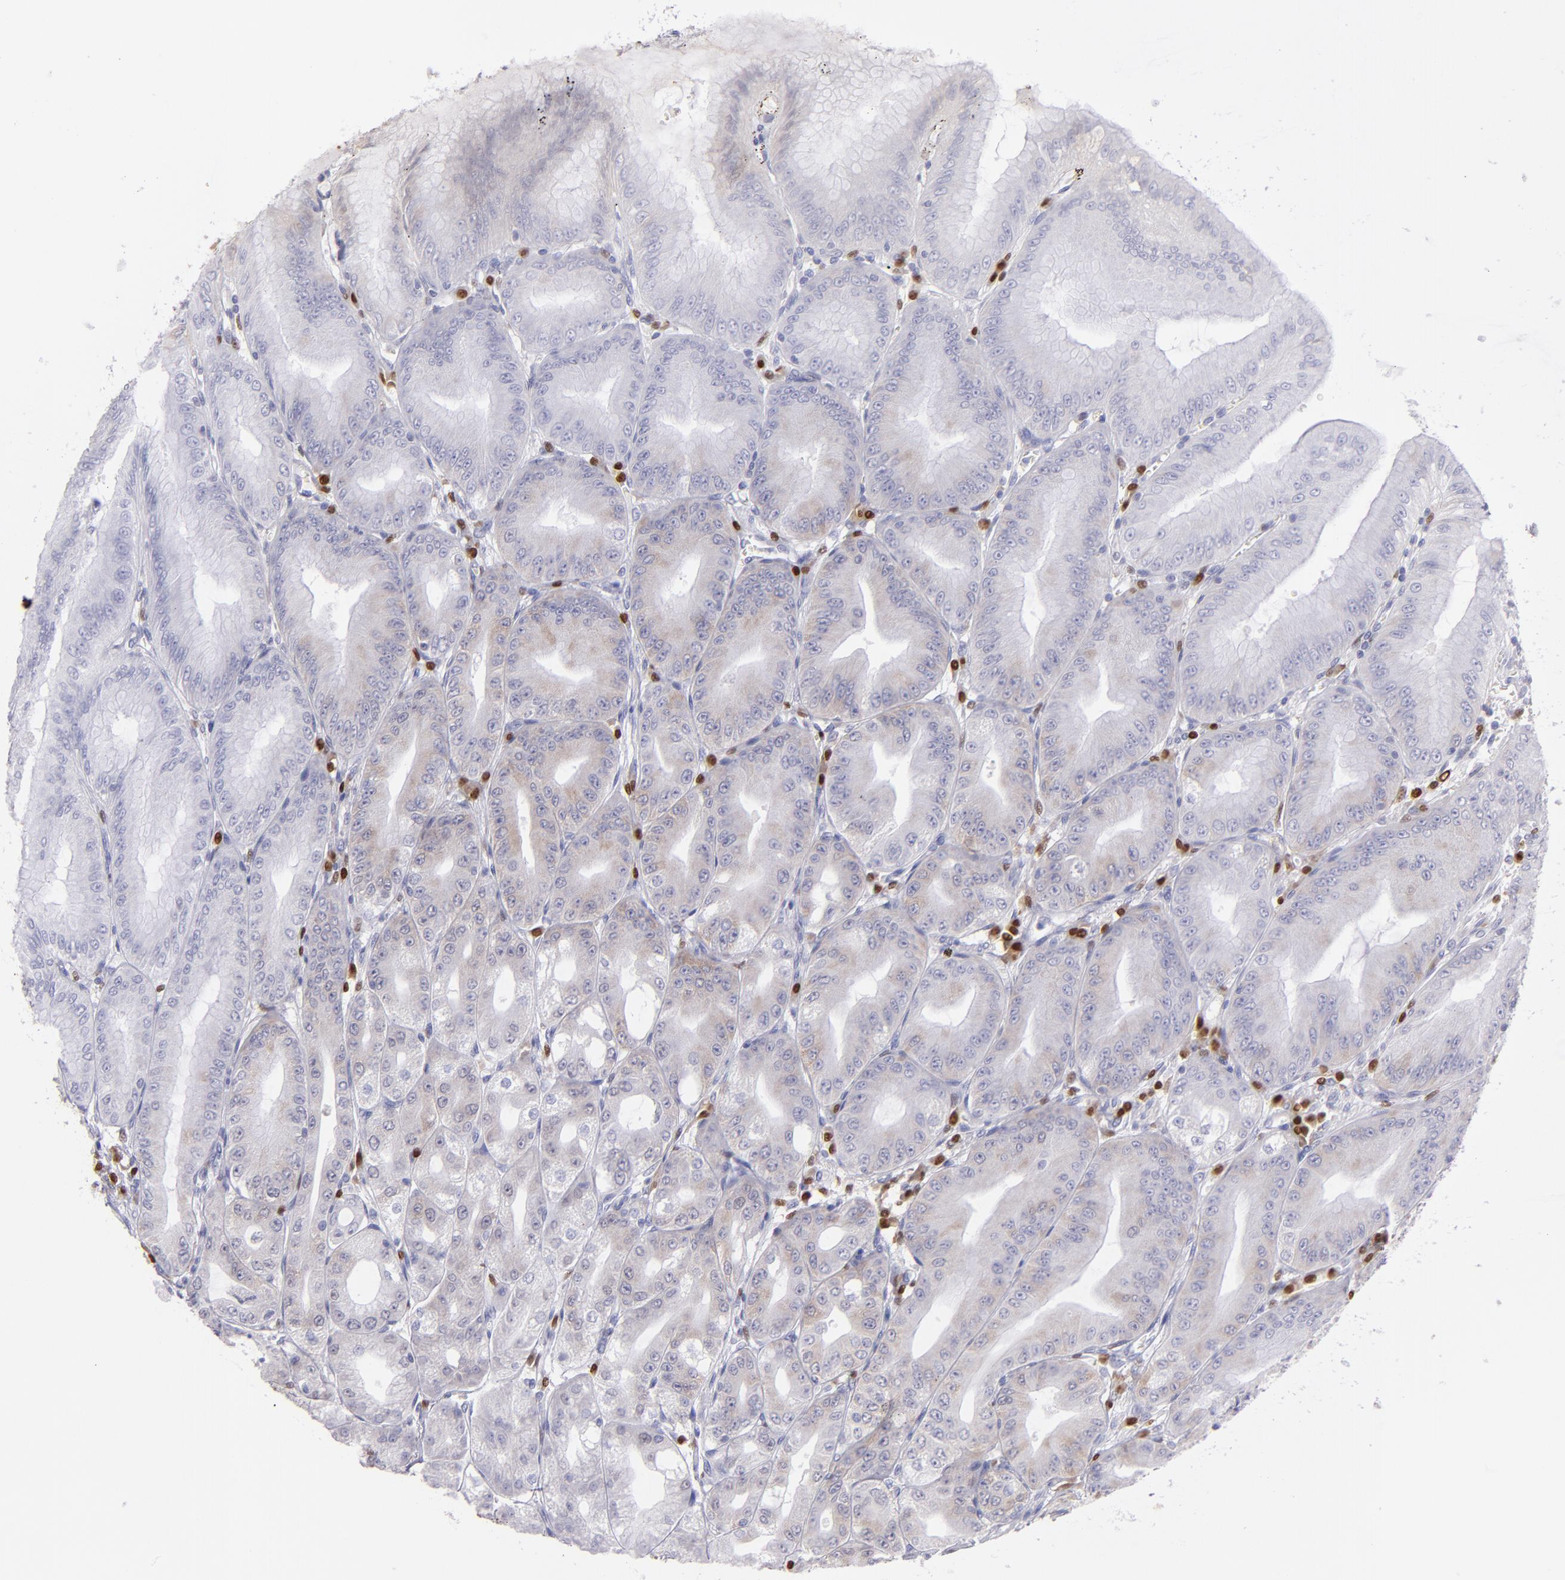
{"staining": {"intensity": "weak", "quantity": "25%-75%", "location": "cytoplasmic/membranous"}, "tissue": "stomach", "cell_type": "Glandular cells", "image_type": "normal", "snomed": [{"axis": "morphology", "description": "Normal tissue, NOS"}, {"axis": "topography", "description": "Stomach, lower"}], "caption": "This histopathology image demonstrates IHC staining of benign stomach, with low weak cytoplasmic/membranous expression in approximately 25%-75% of glandular cells.", "gene": "IRF8", "patient": {"sex": "male", "age": 71}}